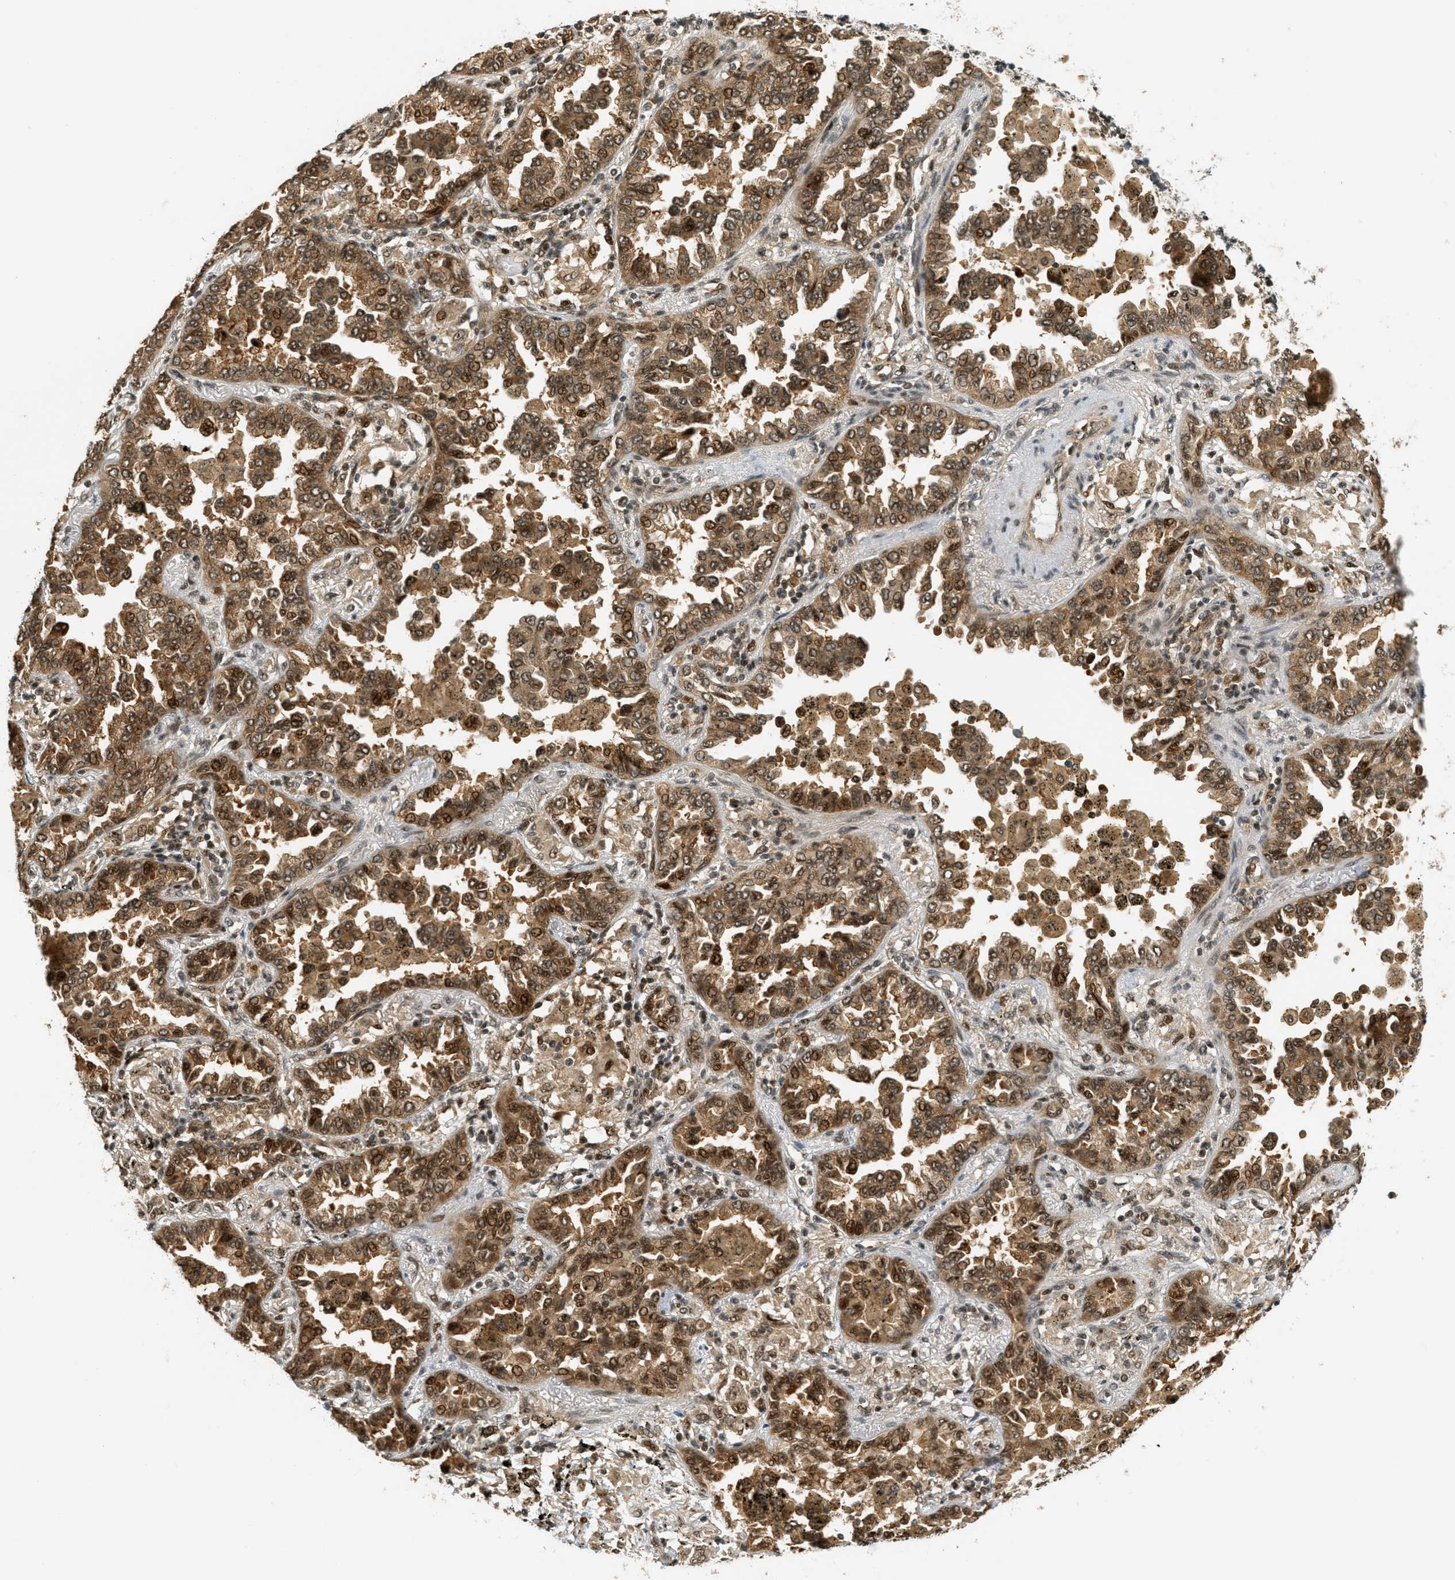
{"staining": {"intensity": "moderate", "quantity": ">75%", "location": "cytoplasmic/membranous,nuclear"}, "tissue": "lung cancer", "cell_type": "Tumor cells", "image_type": "cancer", "snomed": [{"axis": "morphology", "description": "Normal tissue, NOS"}, {"axis": "morphology", "description": "Adenocarcinoma, NOS"}, {"axis": "topography", "description": "Lung"}], "caption": "The immunohistochemical stain labels moderate cytoplasmic/membranous and nuclear staining in tumor cells of lung cancer (adenocarcinoma) tissue. (Brightfield microscopy of DAB IHC at high magnification).", "gene": "FOXM1", "patient": {"sex": "male", "age": 59}}